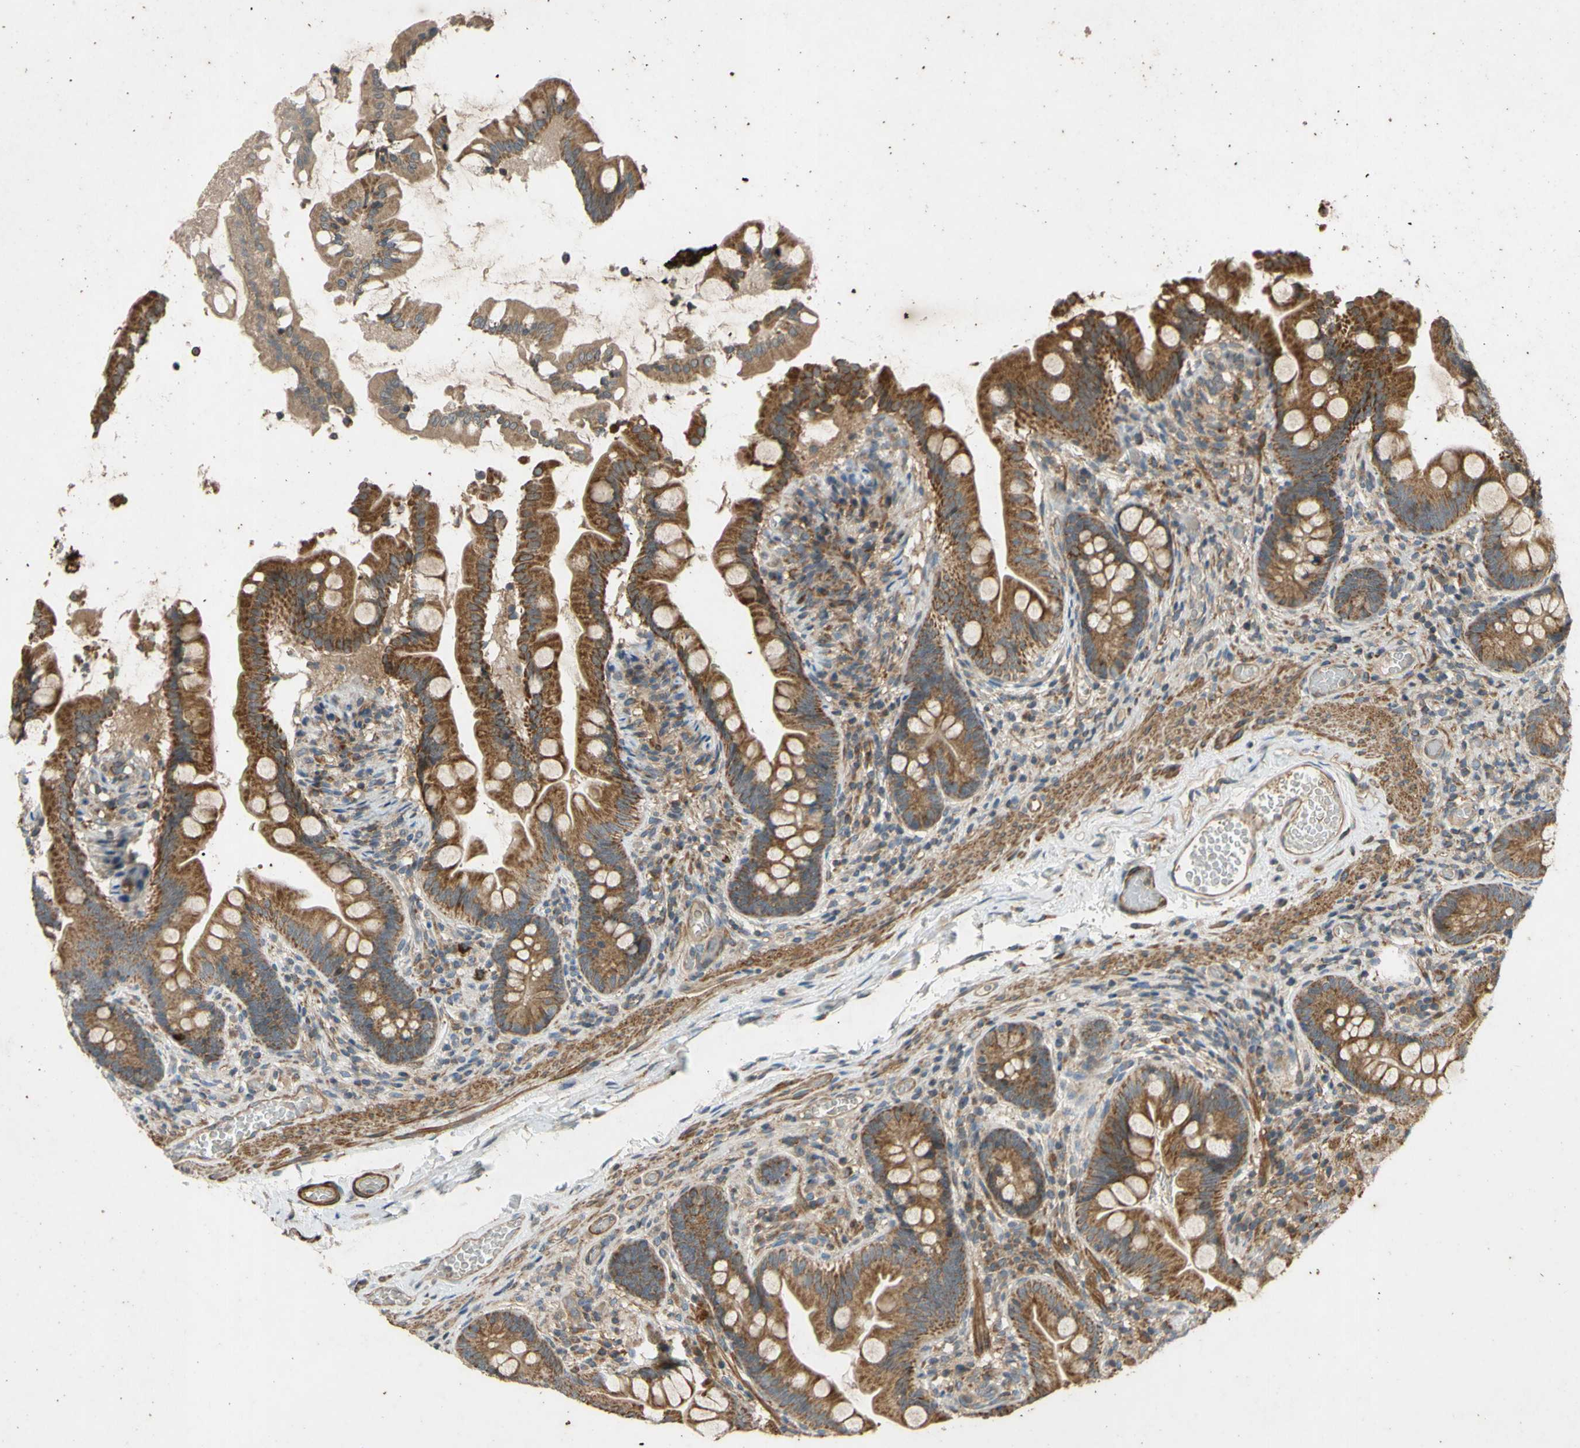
{"staining": {"intensity": "strong", "quantity": ">75%", "location": "cytoplasmic/membranous"}, "tissue": "small intestine", "cell_type": "Glandular cells", "image_type": "normal", "snomed": [{"axis": "morphology", "description": "Normal tissue, NOS"}, {"axis": "topography", "description": "Small intestine"}], "caption": "Protein staining exhibits strong cytoplasmic/membranous positivity in about >75% of glandular cells in normal small intestine. Using DAB (brown) and hematoxylin (blue) stains, captured at high magnification using brightfield microscopy.", "gene": "PARD6A", "patient": {"sex": "female", "age": 56}}